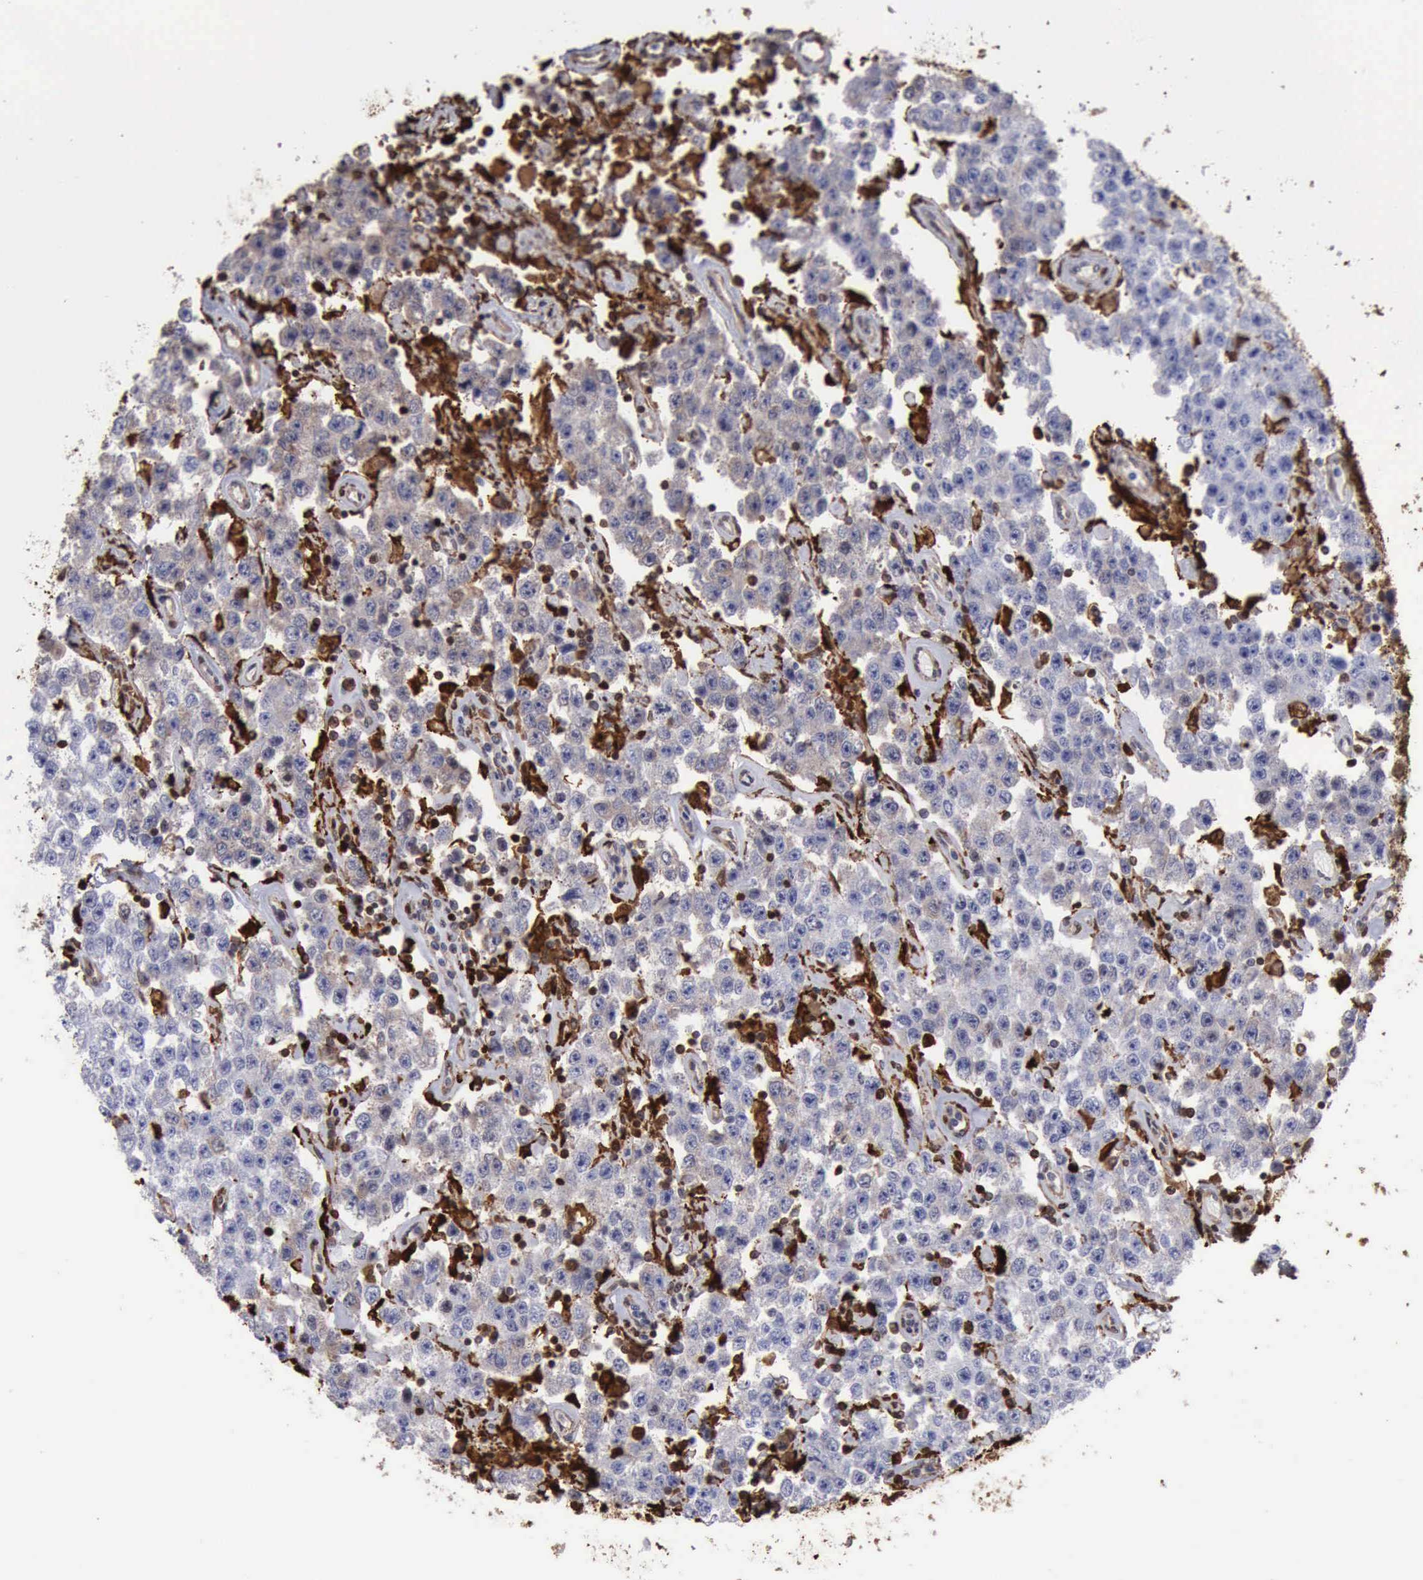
{"staining": {"intensity": "negative", "quantity": "none", "location": "none"}, "tissue": "testis cancer", "cell_type": "Tumor cells", "image_type": "cancer", "snomed": [{"axis": "morphology", "description": "Seminoma, NOS"}, {"axis": "topography", "description": "Testis"}], "caption": "Tumor cells show no significant protein staining in testis cancer. (DAB (3,3'-diaminobenzidine) immunohistochemistry visualized using brightfield microscopy, high magnification).", "gene": "STAT1", "patient": {"sex": "male", "age": 52}}